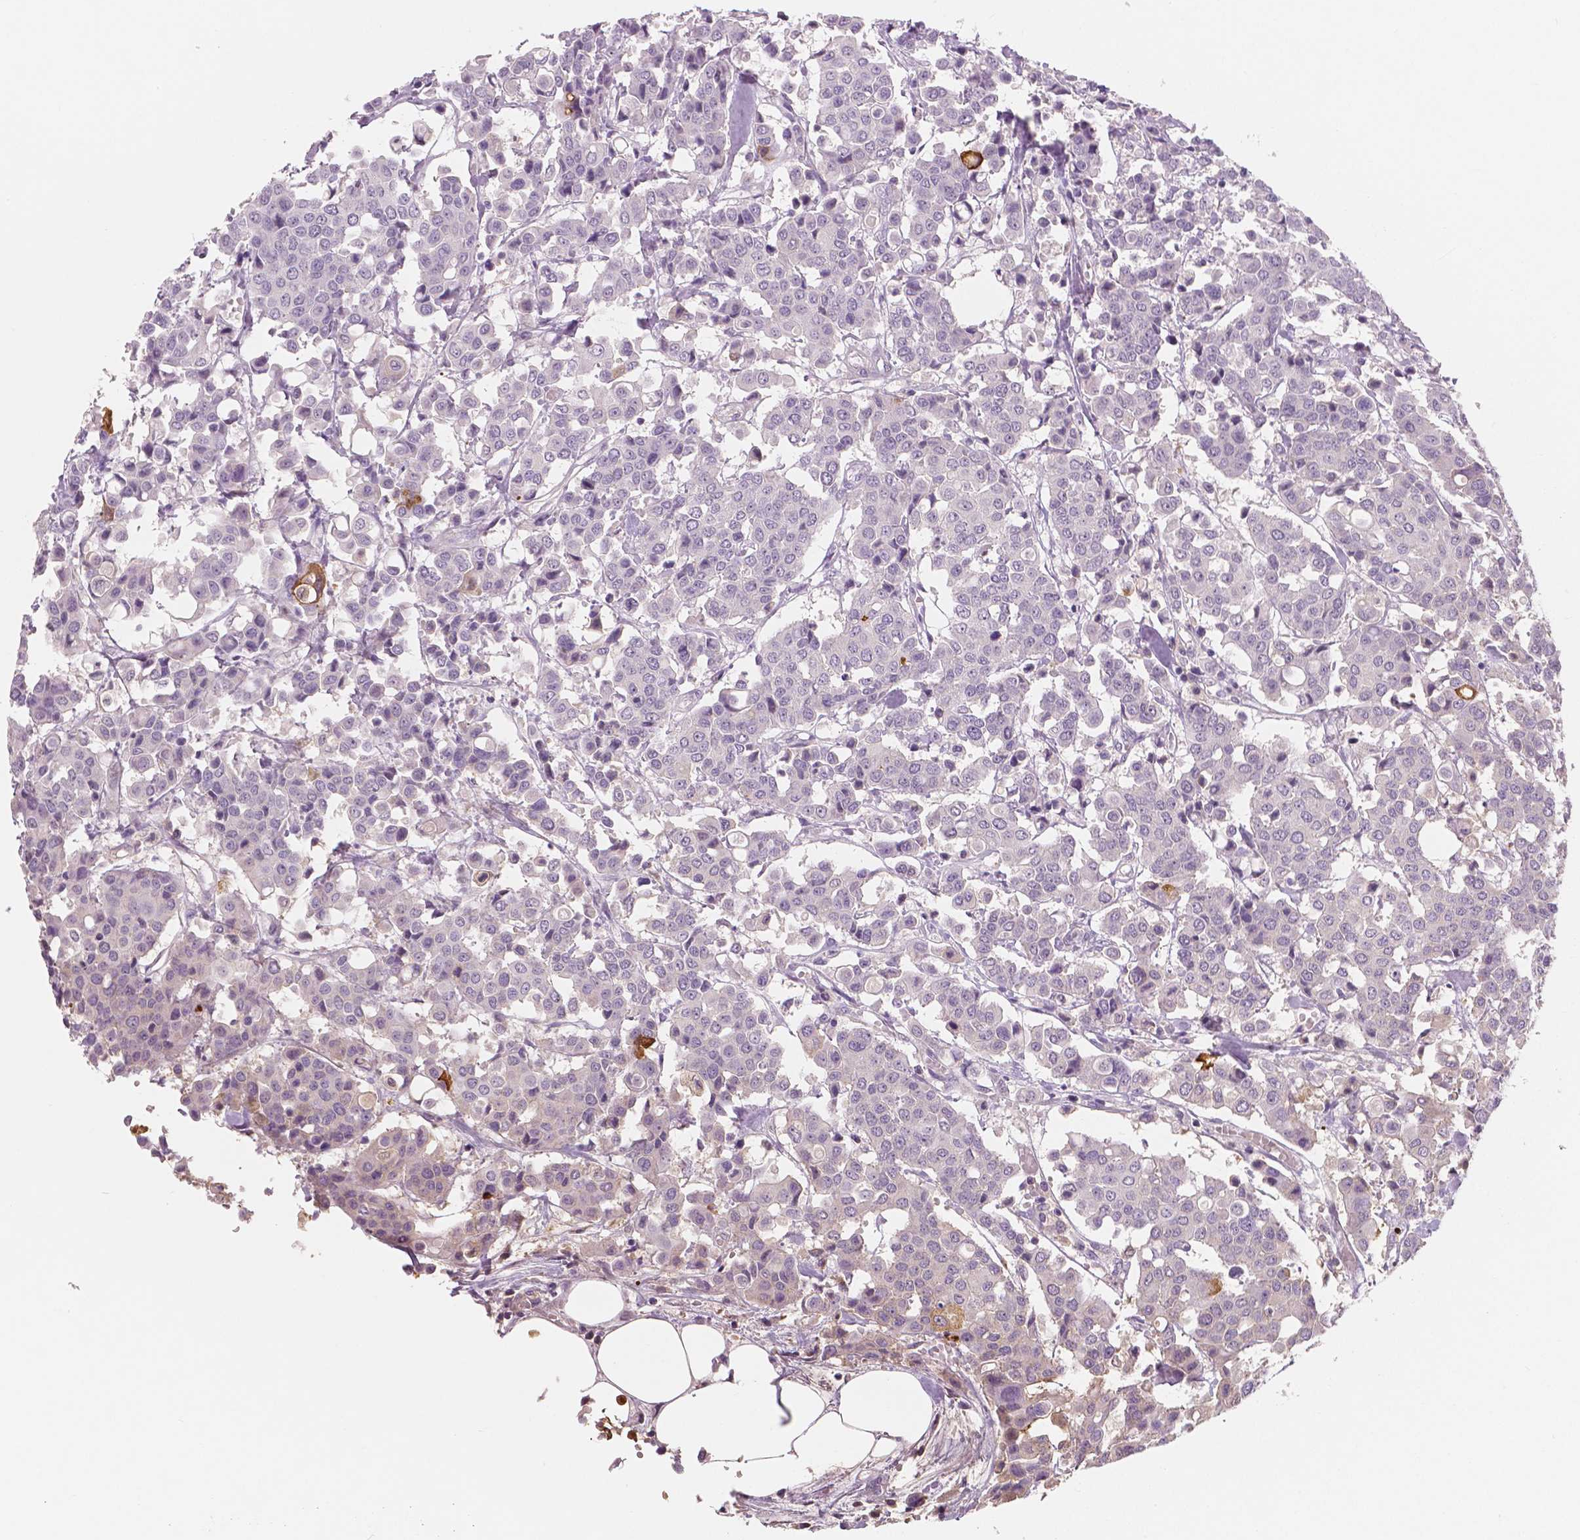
{"staining": {"intensity": "negative", "quantity": "none", "location": "none"}, "tissue": "carcinoid", "cell_type": "Tumor cells", "image_type": "cancer", "snomed": [{"axis": "morphology", "description": "Carcinoid, malignant, NOS"}, {"axis": "topography", "description": "Colon"}], "caption": "A high-resolution photomicrograph shows immunohistochemistry staining of carcinoid (malignant), which exhibits no significant staining in tumor cells.", "gene": "APOA4", "patient": {"sex": "male", "age": 81}}